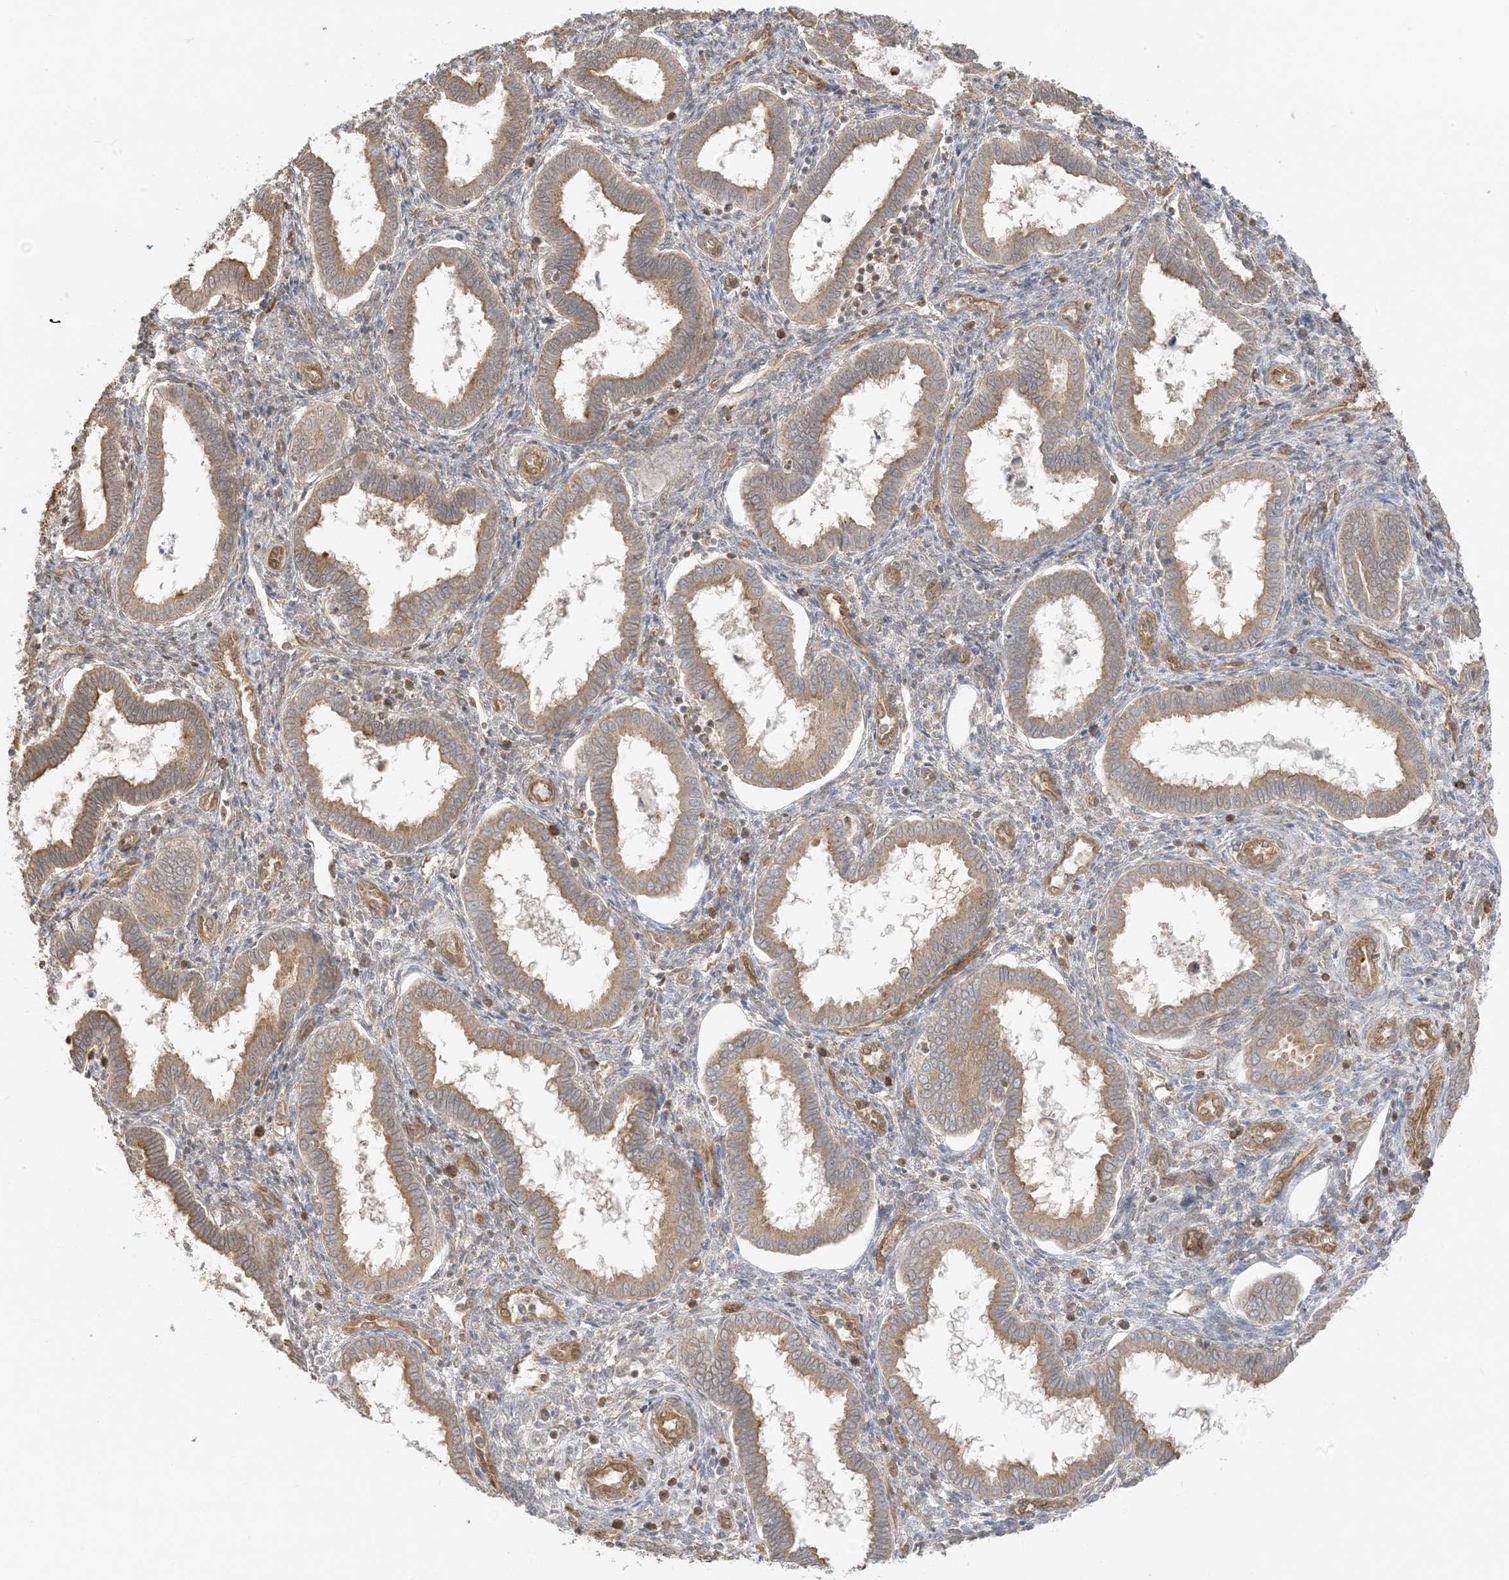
{"staining": {"intensity": "weak", "quantity": "<25%", "location": "cytoplasmic/membranous"}, "tissue": "endometrium", "cell_type": "Cells in endometrial stroma", "image_type": "normal", "snomed": [{"axis": "morphology", "description": "Normal tissue, NOS"}, {"axis": "topography", "description": "Endometrium"}], "caption": "A high-resolution image shows immunohistochemistry staining of benign endometrium, which shows no significant expression in cells in endometrial stroma.", "gene": "UBAP2L", "patient": {"sex": "female", "age": 24}}